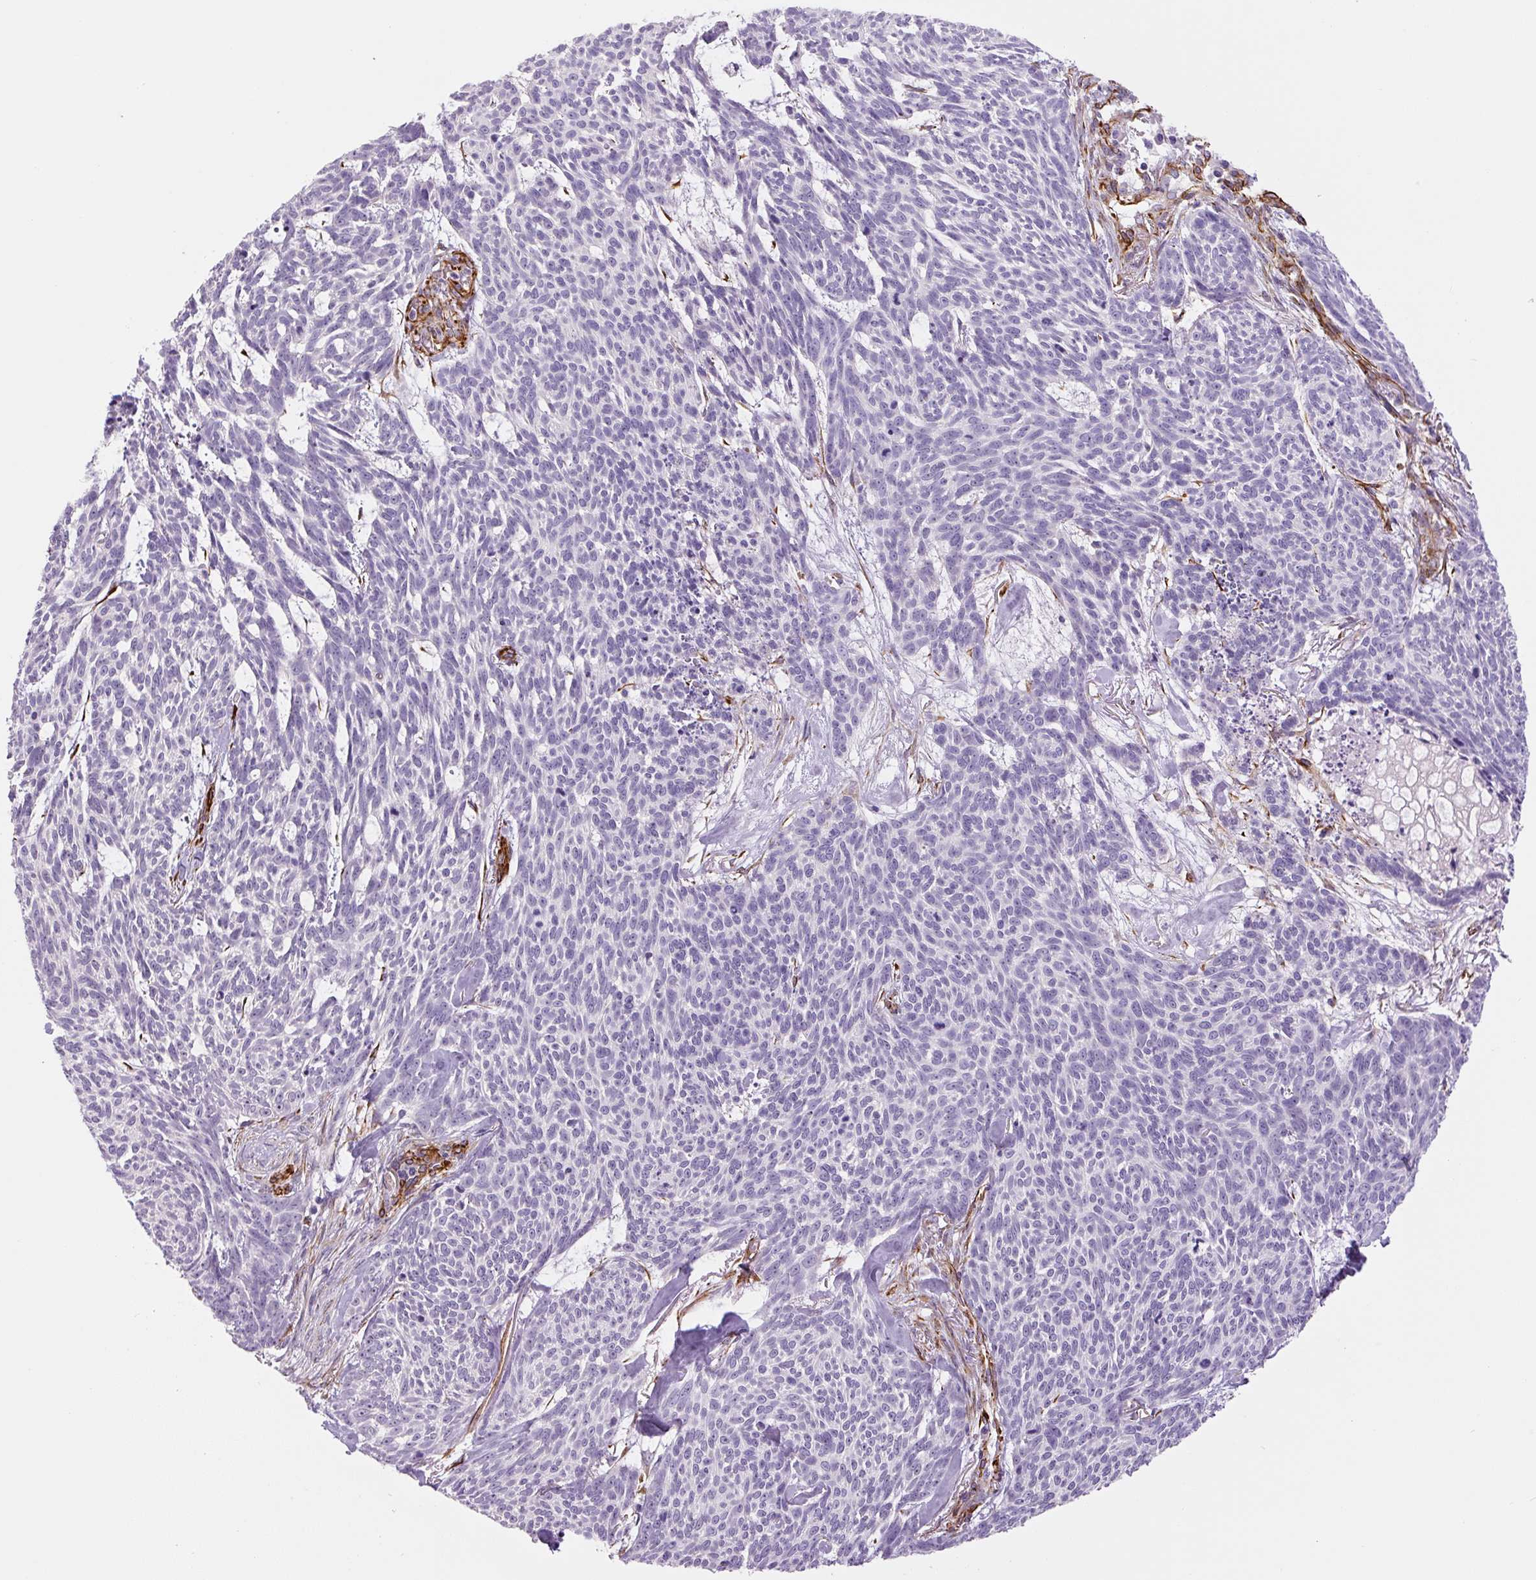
{"staining": {"intensity": "negative", "quantity": "none", "location": "none"}, "tissue": "skin cancer", "cell_type": "Tumor cells", "image_type": "cancer", "snomed": [{"axis": "morphology", "description": "Basal cell carcinoma"}, {"axis": "topography", "description": "Skin"}], "caption": "Immunohistochemical staining of skin basal cell carcinoma exhibits no significant expression in tumor cells.", "gene": "NES", "patient": {"sex": "female", "age": 93}}